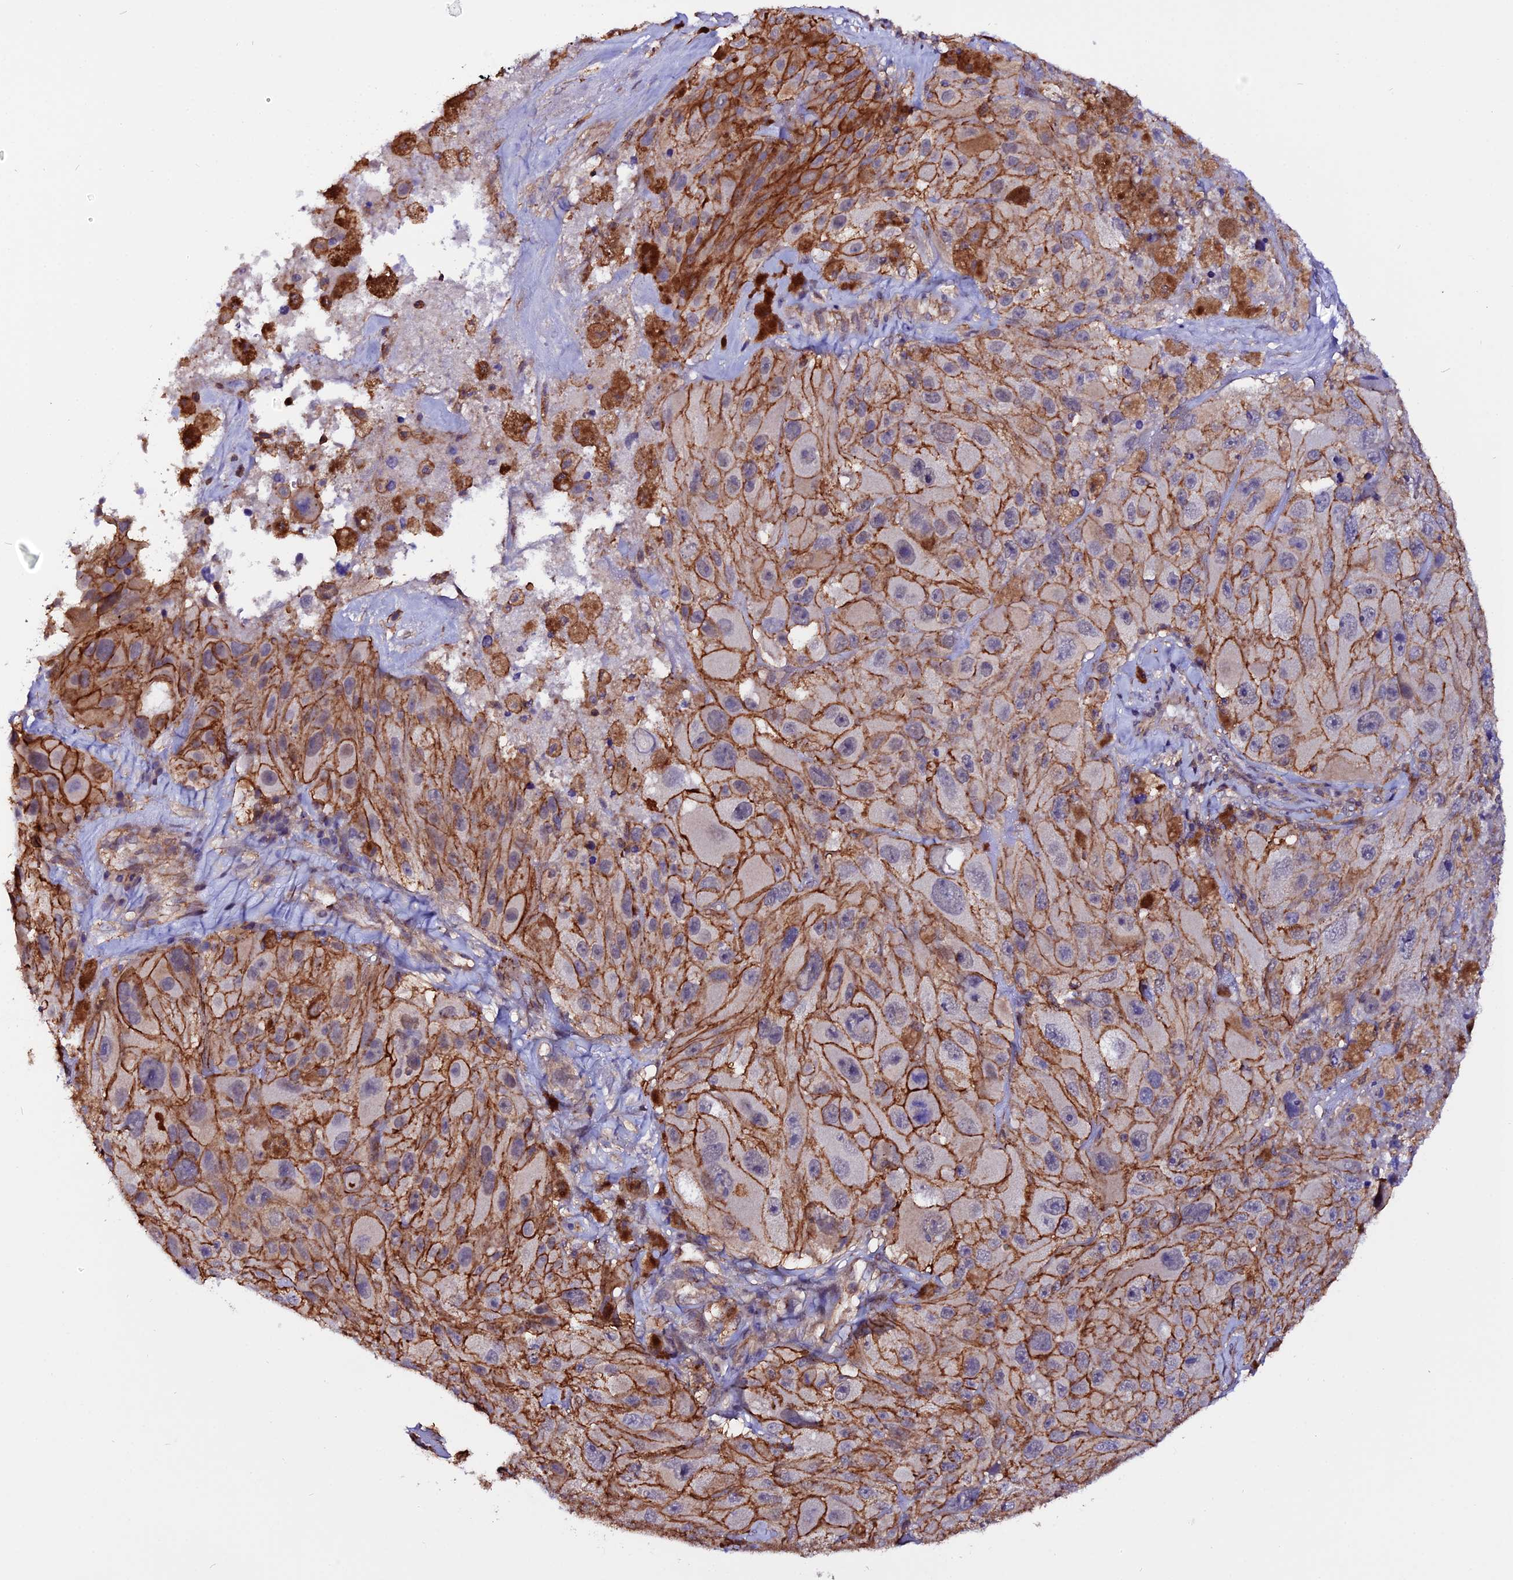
{"staining": {"intensity": "moderate", "quantity": ">75%", "location": "cytoplasmic/membranous"}, "tissue": "melanoma", "cell_type": "Tumor cells", "image_type": "cancer", "snomed": [{"axis": "morphology", "description": "Malignant melanoma, Metastatic site"}, {"axis": "topography", "description": "Lymph node"}], "caption": "A medium amount of moderate cytoplasmic/membranous staining is present in about >75% of tumor cells in malignant melanoma (metastatic site) tissue. (brown staining indicates protein expression, while blue staining denotes nuclei).", "gene": "USP17L15", "patient": {"sex": "male", "age": 62}}